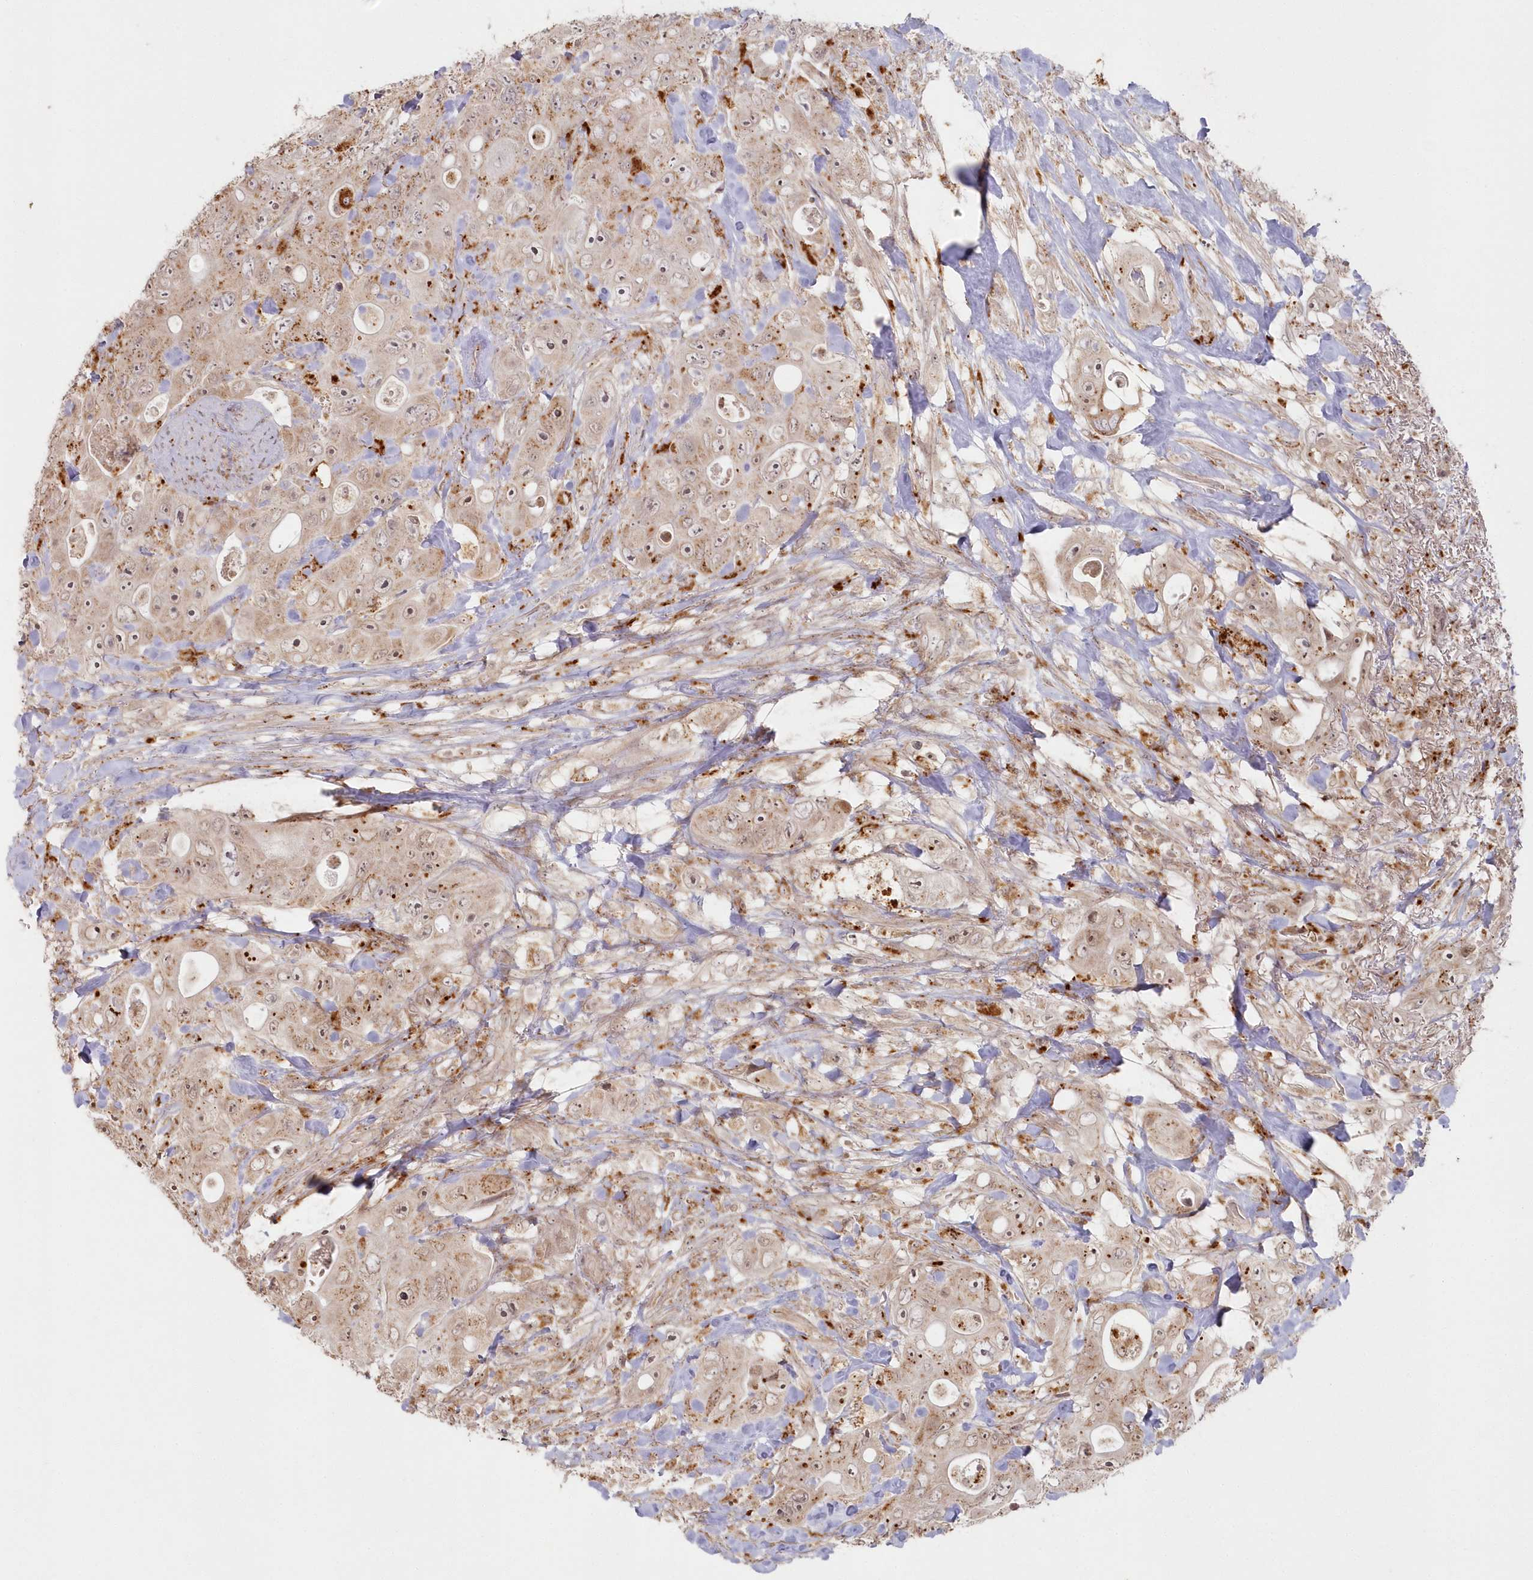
{"staining": {"intensity": "moderate", "quantity": "25%-75%", "location": "cytoplasmic/membranous"}, "tissue": "colorectal cancer", "cell_type": "Tumor cells", "image_type": "cancer", "snomed": [{"axis": "morphology", "description": "Adenocarcinoma, NOS"}, {"axis": "topography", "description": "Colon"}], "caption": "Moderate cytoplasmic/membranous protein positivity is present in approximately 25%-75% of tumor cells in colorectal adenocarcinoma.", "gene": "ARSB", "patient": {"sex": "female", "age": 46}}